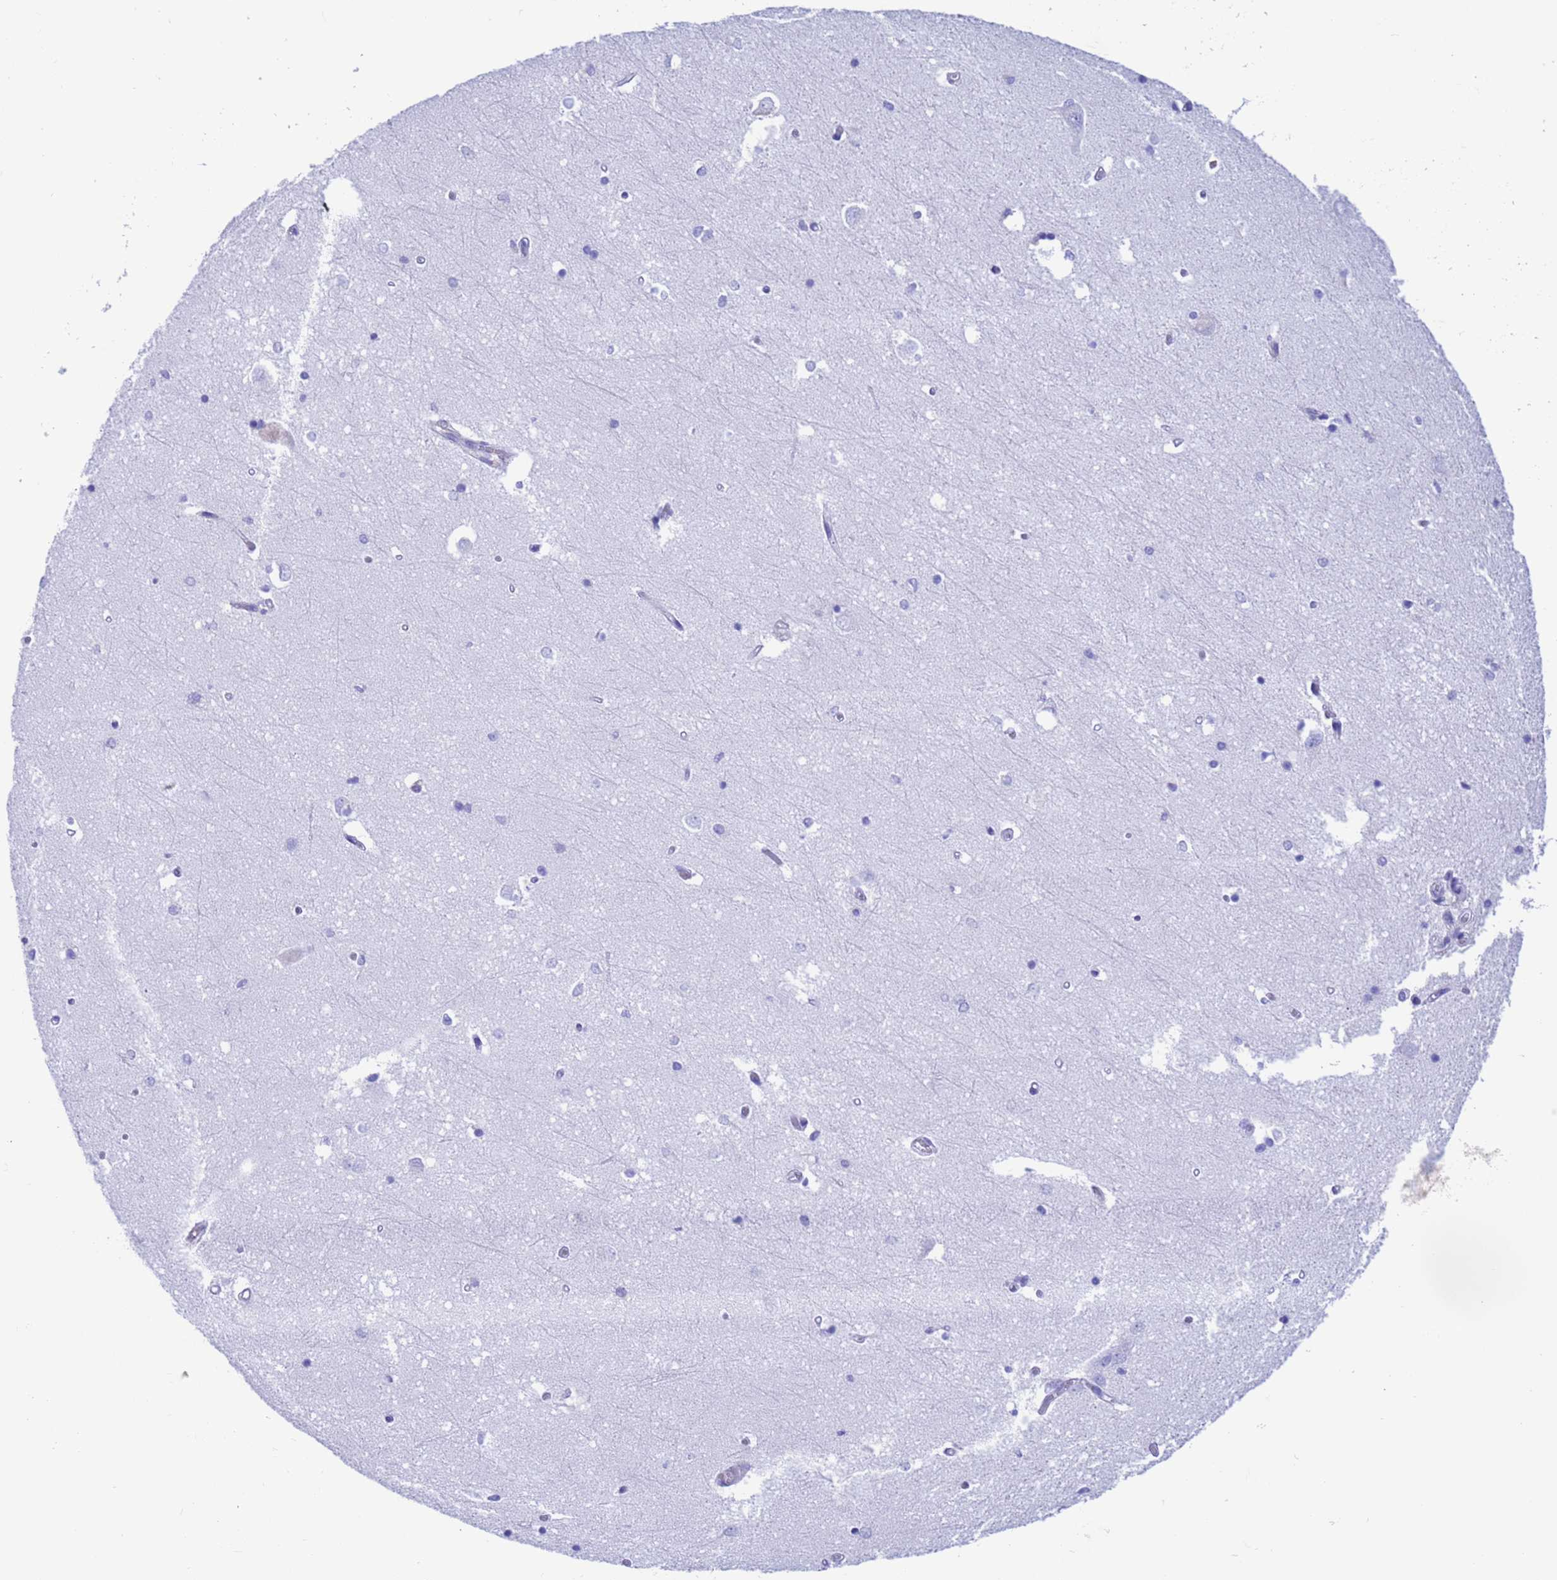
{"staining": {"intensity": "negative", "quantity": "none", "location": "none"}, "tissue": "hippocampus", "cell_type": "Glial cells", "image_type": "normal", "snomed": [{"axis": "morphology", "description": "Normal tissue, NOS"}, {"axis": "topography", "description": "Hippocampus"}], "caption": "Image shows no significant protein positivity in glial cells of benign hippocampus.", "gene": "C6orf47", "patient": {"sex": "male", "age": 45}}